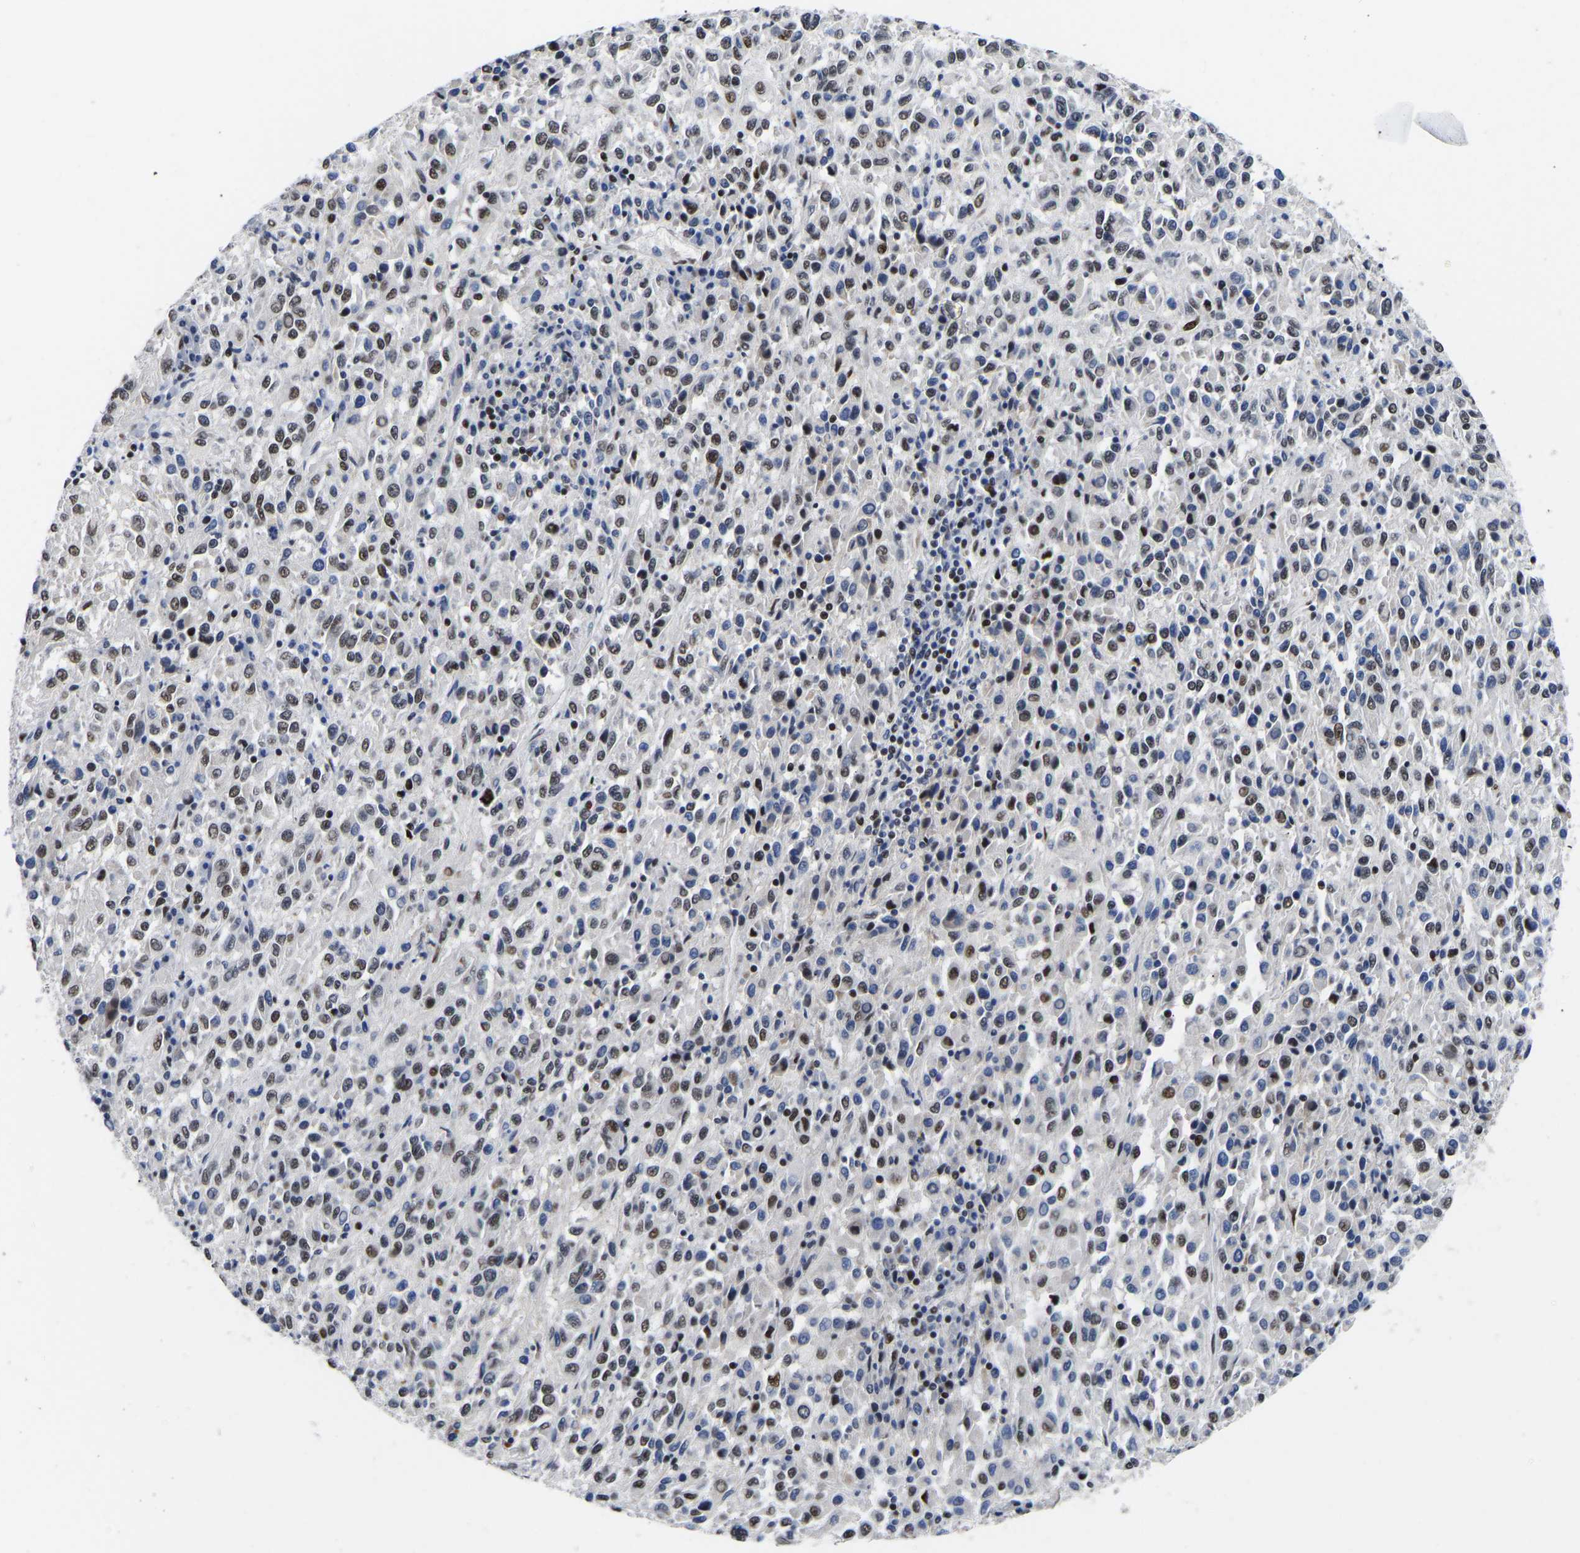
{"staining": {"intensity": "moderate", "quantity": ">75%", "location": "nuclear"}, "tissue": "melanoma", "cell_type": "Tumor cells", "image_type": "cancer", "snomed": [{"axis": "morphology", "description": "Malignant melanoma, Metastatic site"}, {"axis": "topography", "description": "Lung"}], "caption": "A brown stain labels moderate nuclear staining of a protein in human melanoma tumor cells.", "gene": "PTRHD1", "patient": {"sex": "male", "age": 64}}